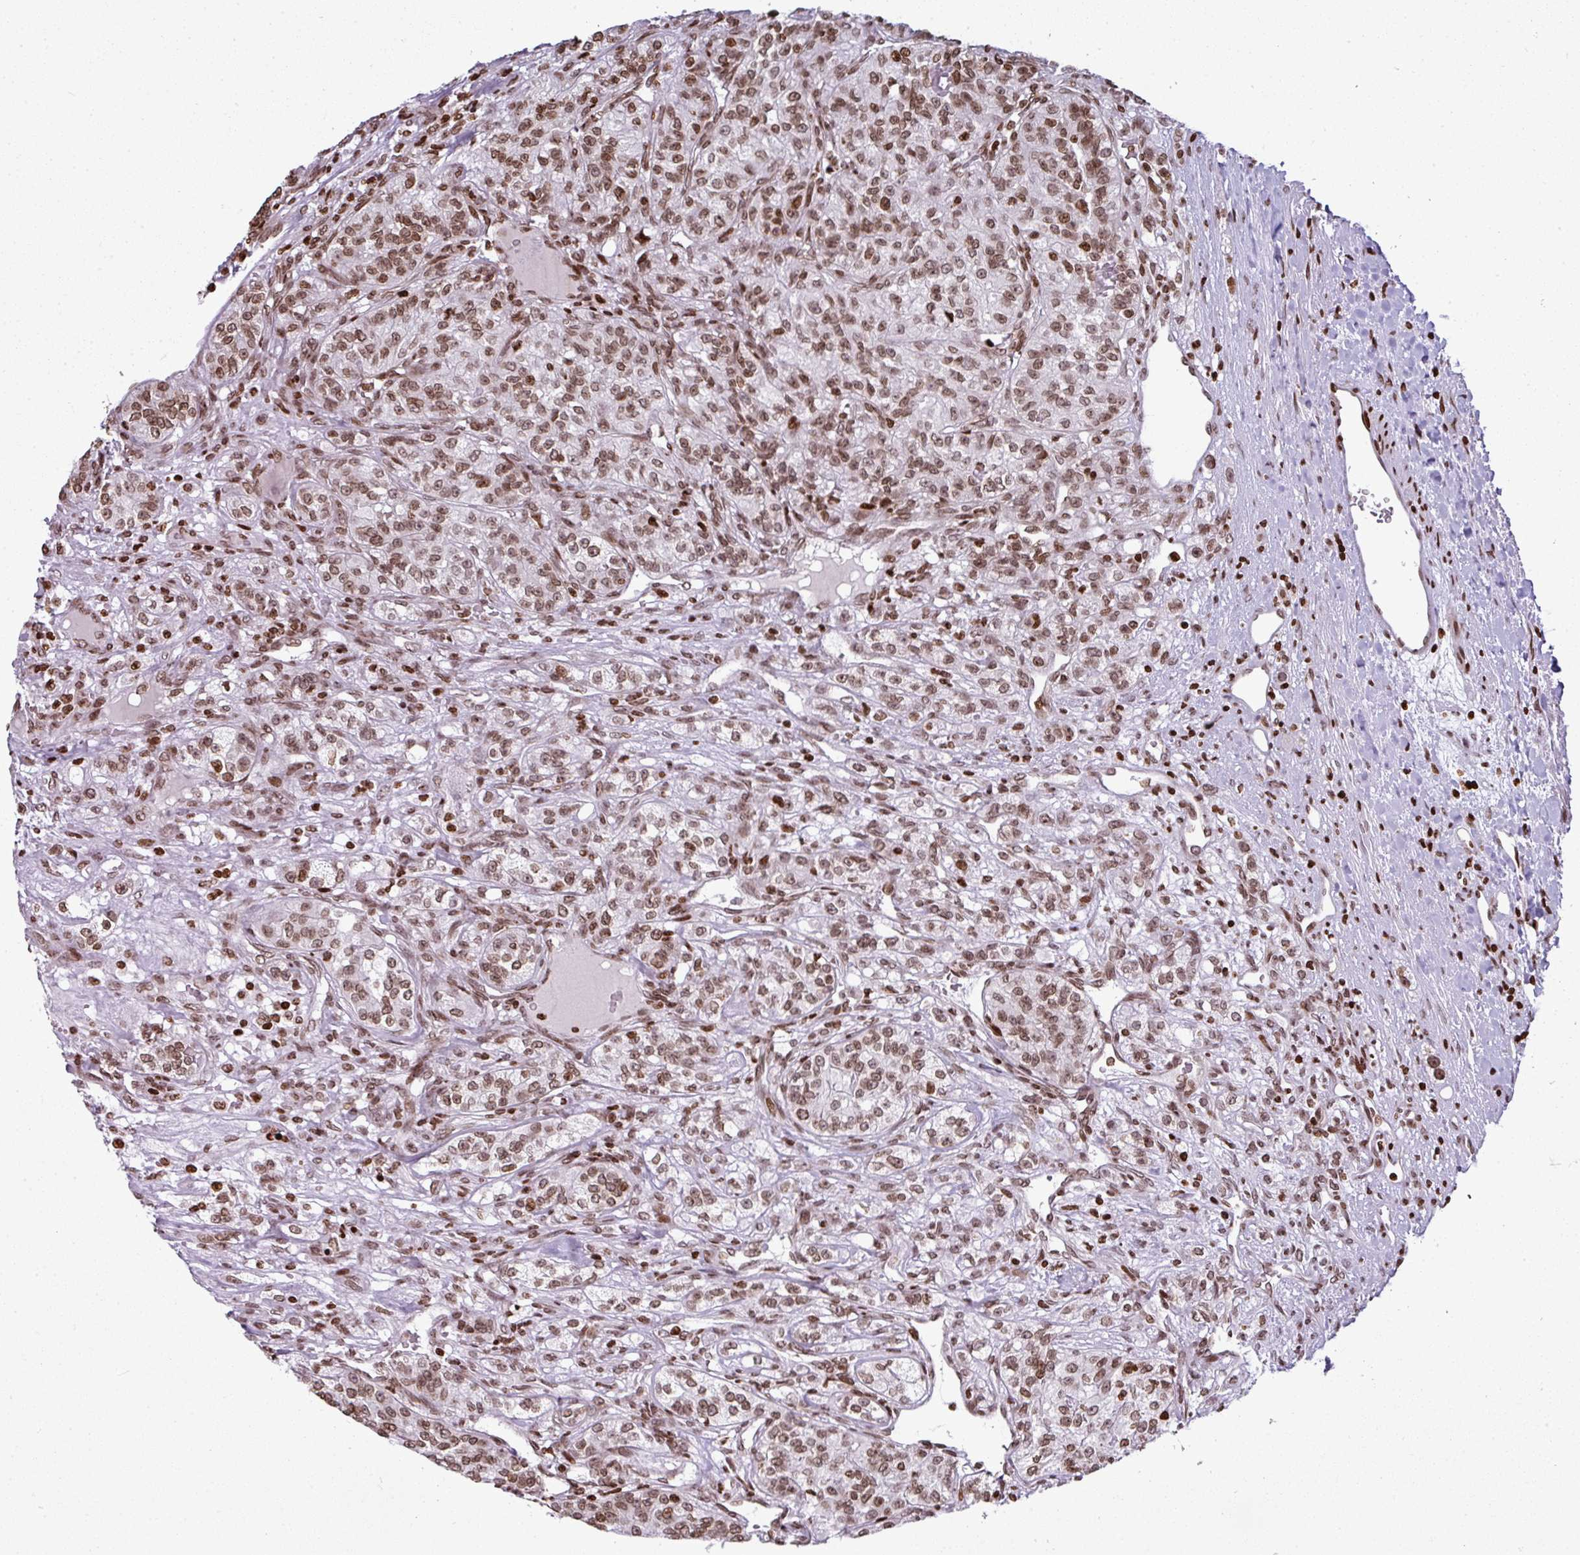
{"staining": {"intensity": "moderate", "quantity": ">75%", "location": "nuclear"}, "tissue": "renal cancer", "cell_type": "Tumor cells", "image_type": "cancer", "snomed": [{"axis": "morphology", "description": "Adenocarcinoma, NOS"}, {"axis": "topography", "description": "Kidney"}], "caption": "Renal cancer stained with a brown dye demonstrates moderate nuclear positive expression in about >75% of tumor cells.", "gene": "RASL11A", "patient": {"sex": "female", "age": 63}}